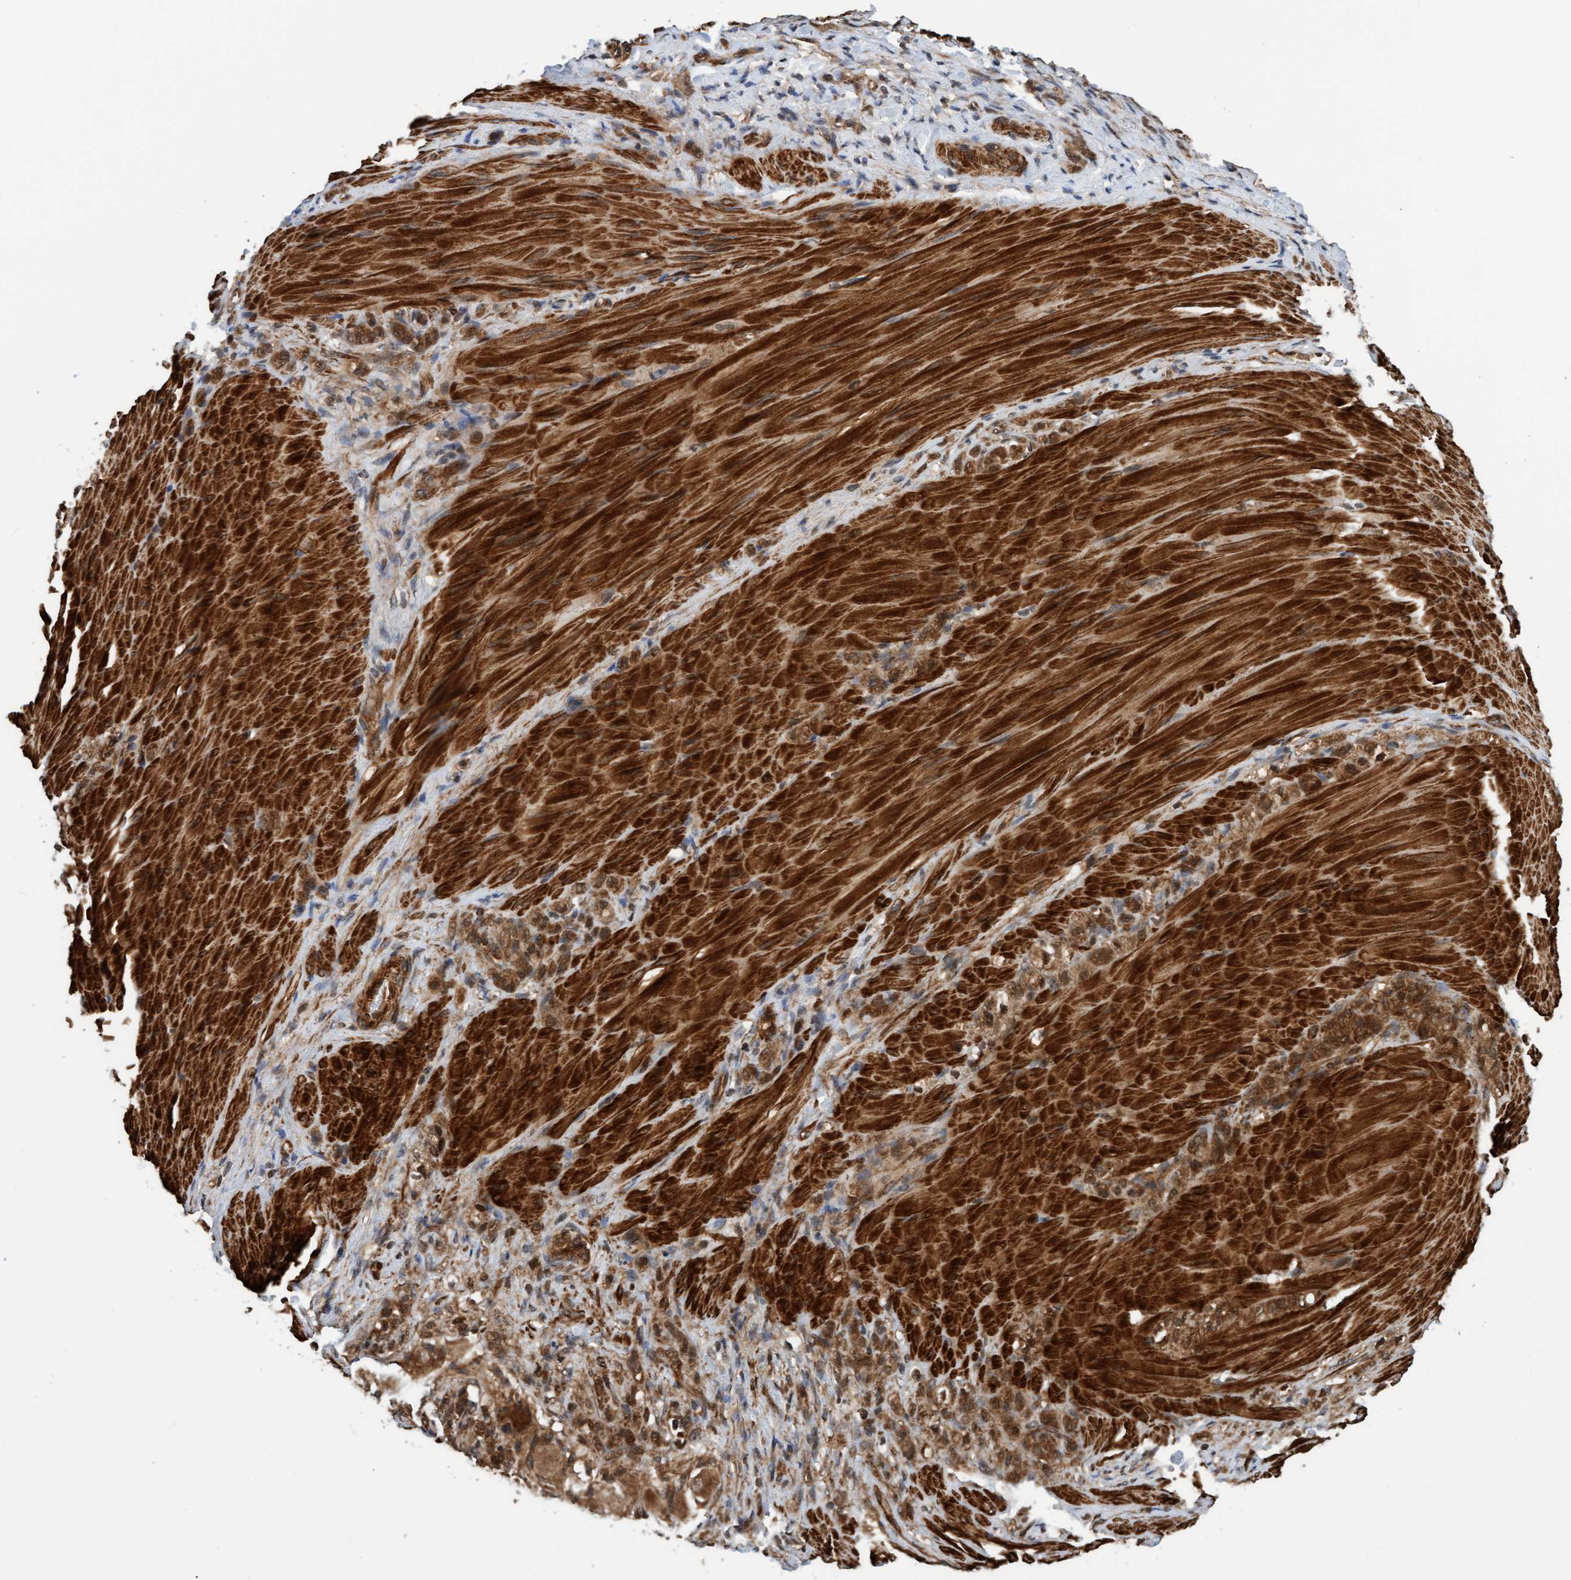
{"staining": {"intensity": "strong", "quantity": ">75%", "location": "cytoplasmic/membranous,nuclear"}, "tissue": "stomach cancer", "cell_type": "Tumor cells", "image_type": "cancer", "snomed": [{"axis": "morphology", "description": "Normal tissue, NOS"}, {"axis": "morphology", "description": "Adenocarcinoma, NOS"}, {"axis": "topography", "description": "Stomach"}], "caption": "The image displays staining of stomach cancer, revealing strong cytoplasmic/membranous and nuclear protein positivity (brown color) within tumor cells. The protein of interest is shown in brown color, while the nuclei are stained blue.", "gene": "STXBP4", "patient": {"sex": "male", "age": 82}}